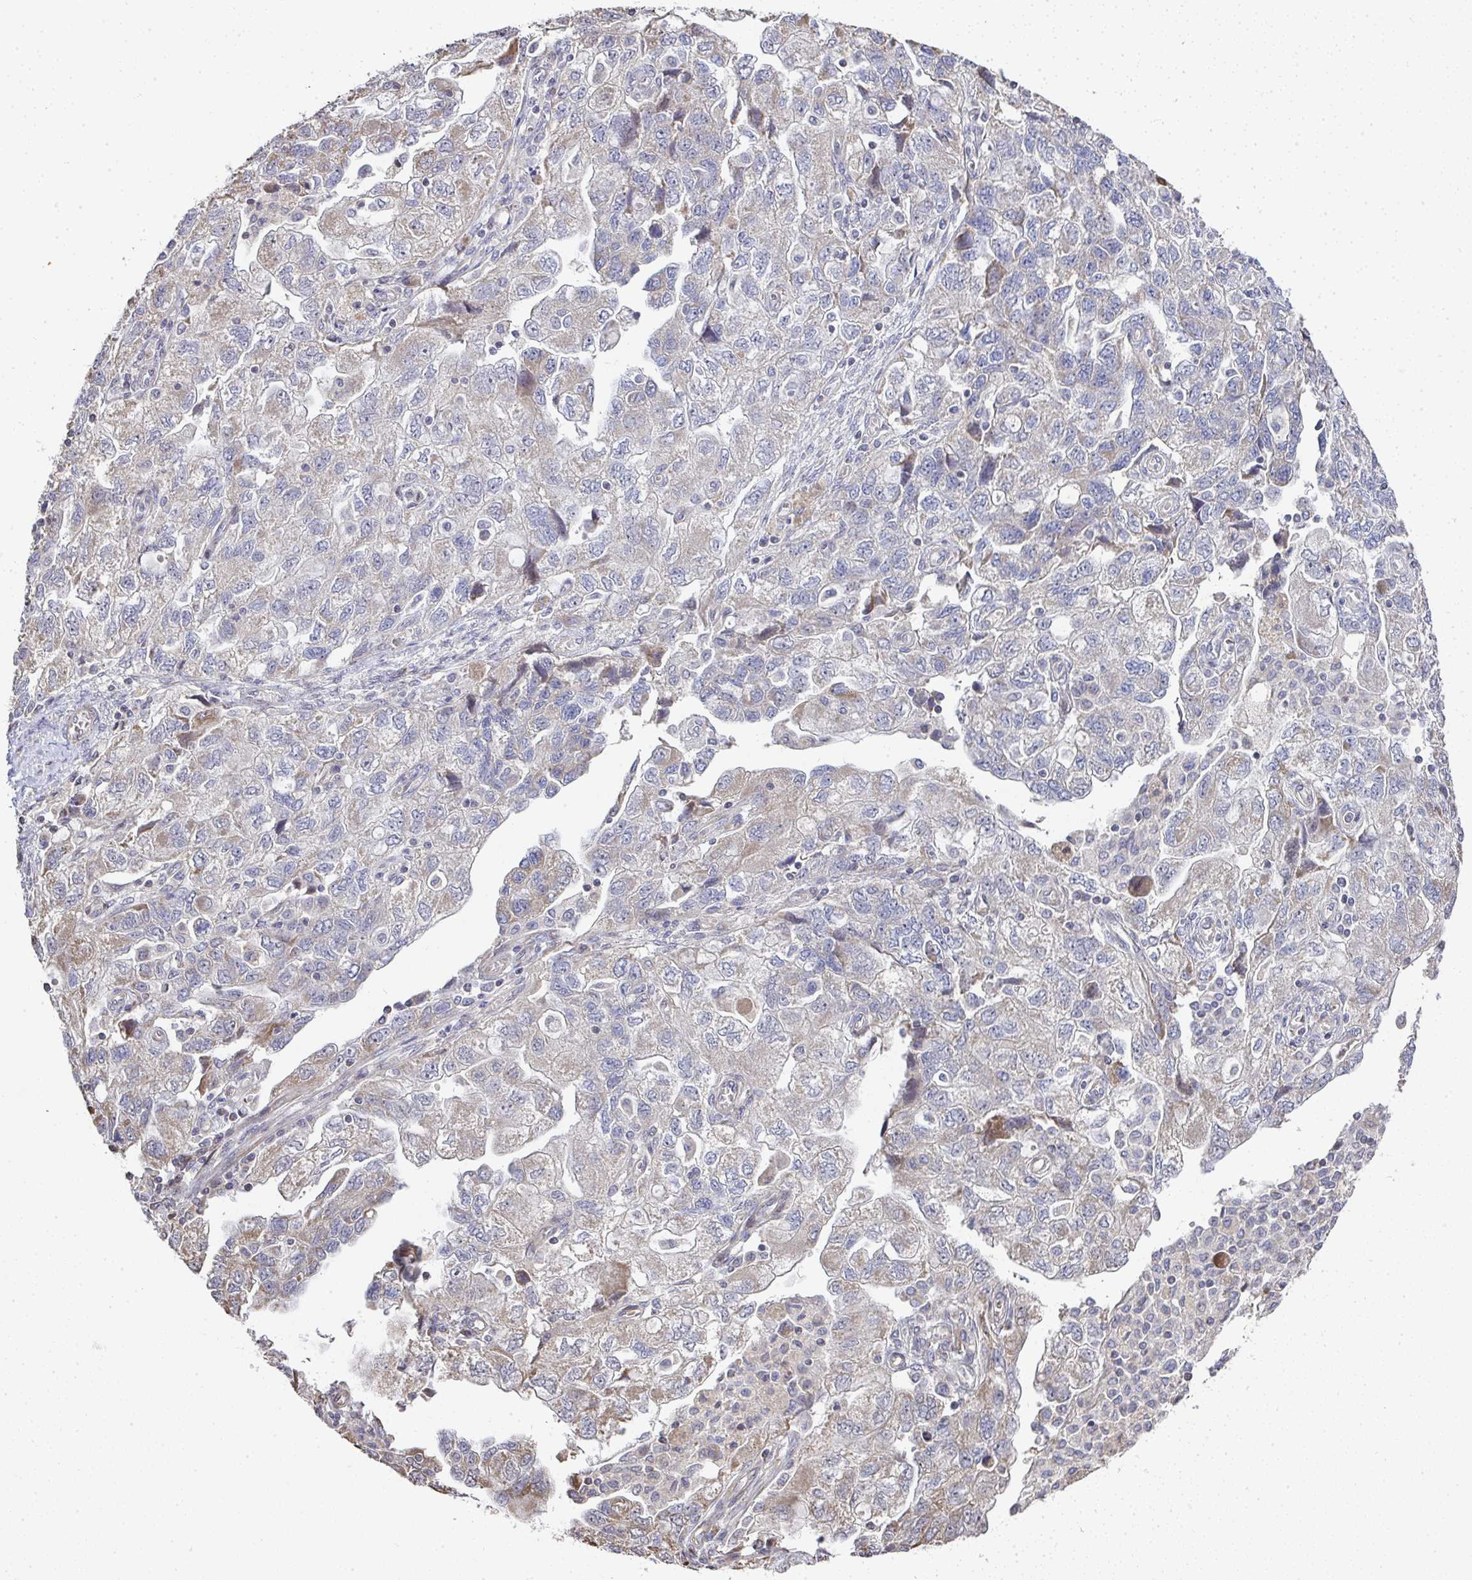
{"staining": {"intensity": "weak", "quantity": "<25%", "location": "cytoplasmic/membranous"}, "tissue": "ovarian cancer", "cell_type": "Tumor cells", "image_type": "cancer", "snomed": [{"axis": "morphology", "description": "Carcinoma, NOS"}, {"axis": "morphology", "description": "Cystadenocarcinoma, serous, NOS"}, {"axis": "topography", "description": "Ovary"}], "caption": "A photomicrograph of ovarian cancer stained for a protein exhibits no brown staining in tumor cells.", "gene": "AGTPBP1", "patient": {"sex": "female", "age": 69}}